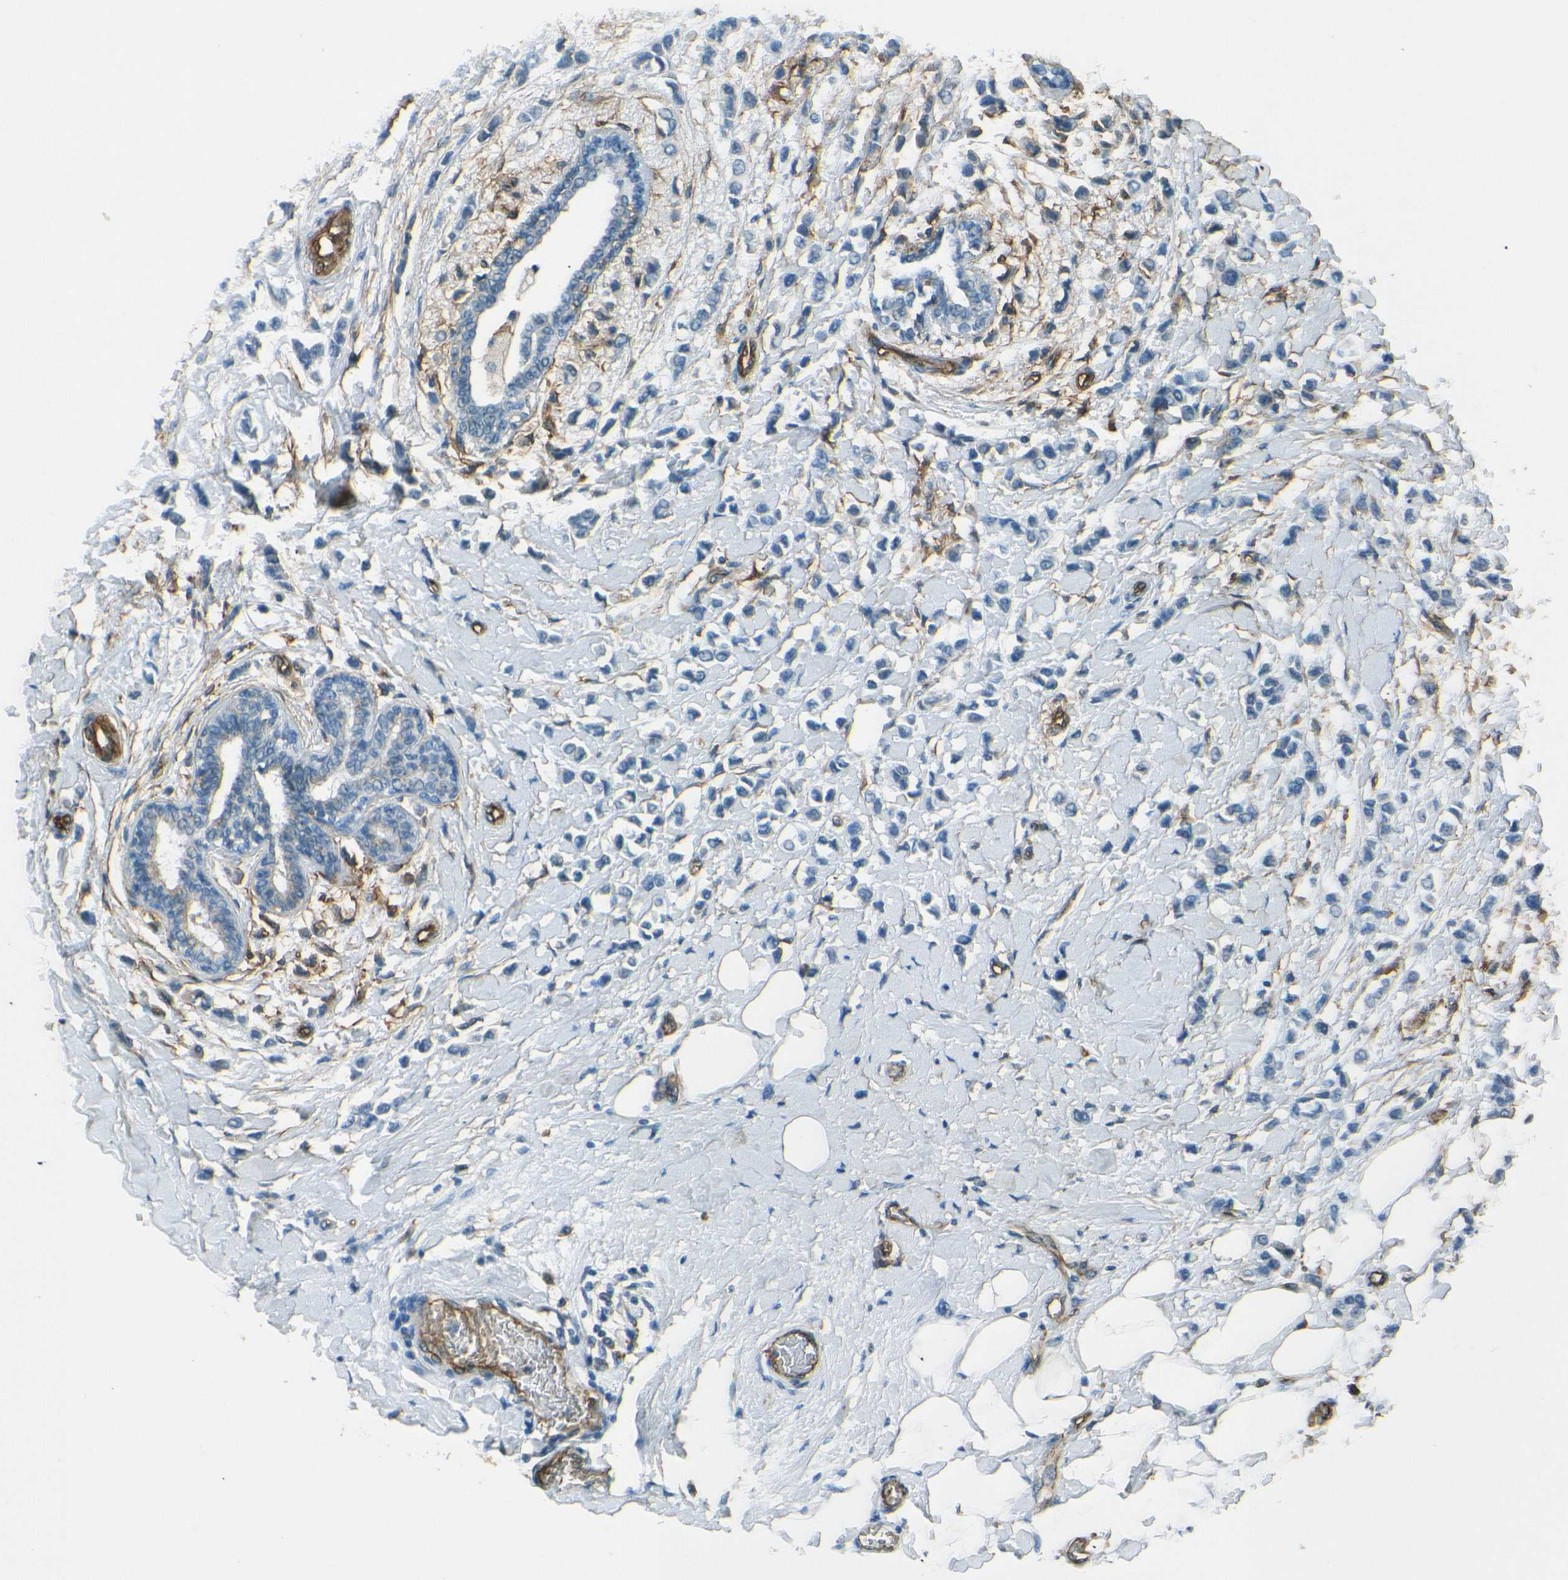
{"staining": {"intensity": "negative", "quantity": "none", "location": "none"}, "tissue": "breast cancer", "cell_type": "Tumor cells", "image_type": "cancer", "snomed": [{"axis": "morphology", "description": "Lobular carcinoma"}, {"axis": "topography", "description": "Breast"}], "caption": "A micrograph of breast cancer (lobular carcinoma) stained for a protein demonstrates no brown staining in tumor cells.", "gene": "ENTPD1", "patient": {"sex": "female", "age": 51}}